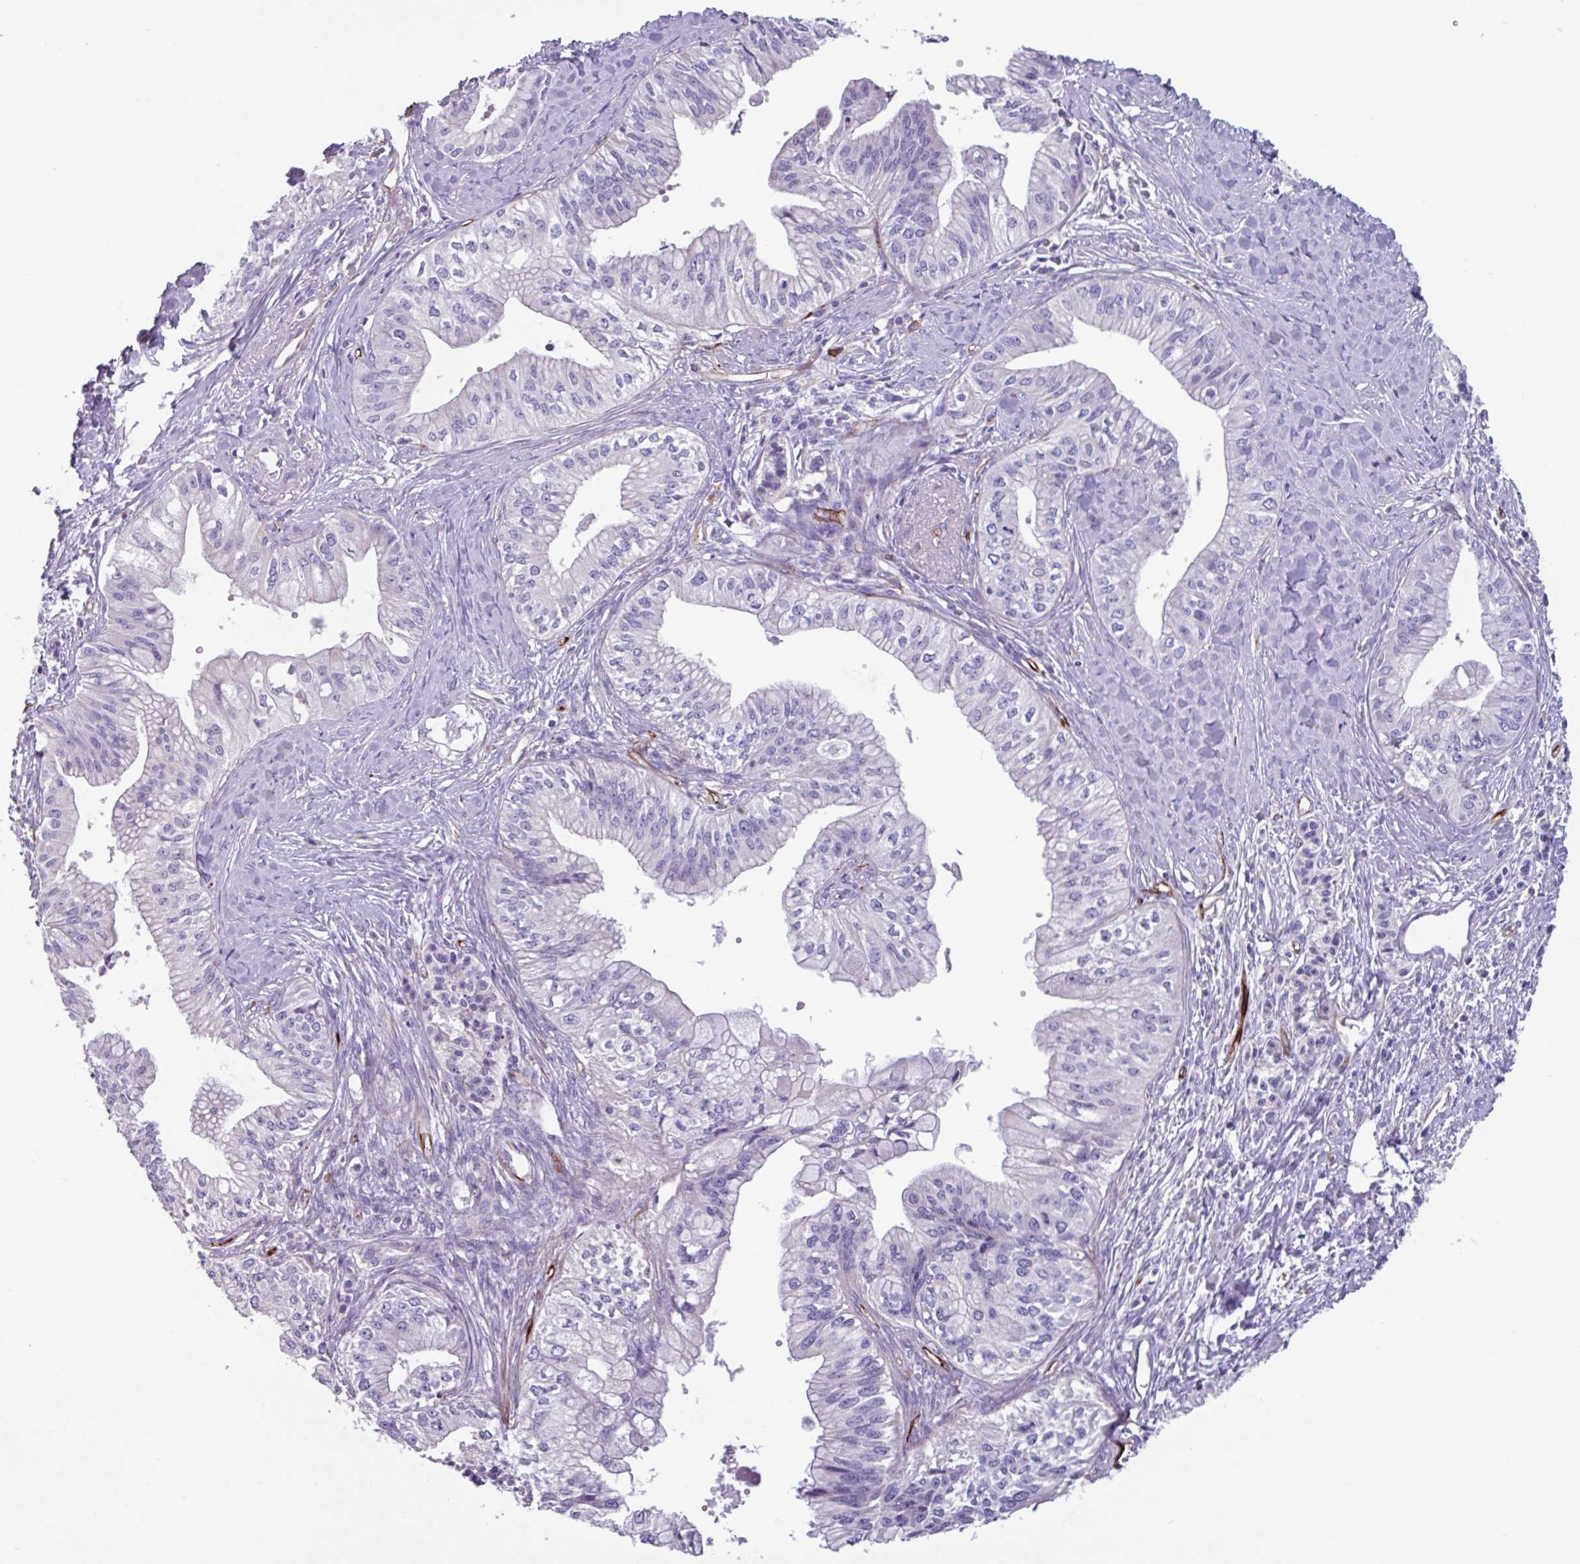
{"staining": {"intensity": "negative", "quantity": "none", "location": "none"}, "tissue": "pancreatic cancer", "cell_type": "Tumor cells", "image_type": "cancer", "snomed": [{"axis": "morphology", "description": "Adenocarcinoma, NOS"}, {"axis": "topography", "description": "Pancreas"}], "caption": "Pancreatic adenocarcinoma was stained to show a protein in brown. There is no significant positivity in tumor cells. The staining was performed using DAB (3,3'-diaminobenzidine) to visualize the protein expression in brown, while the nuclei were stained in blue with hematoxylin (Magnification: 20x).", "gene": "BTD", "patient": {"sex": "male", "age": 71}}